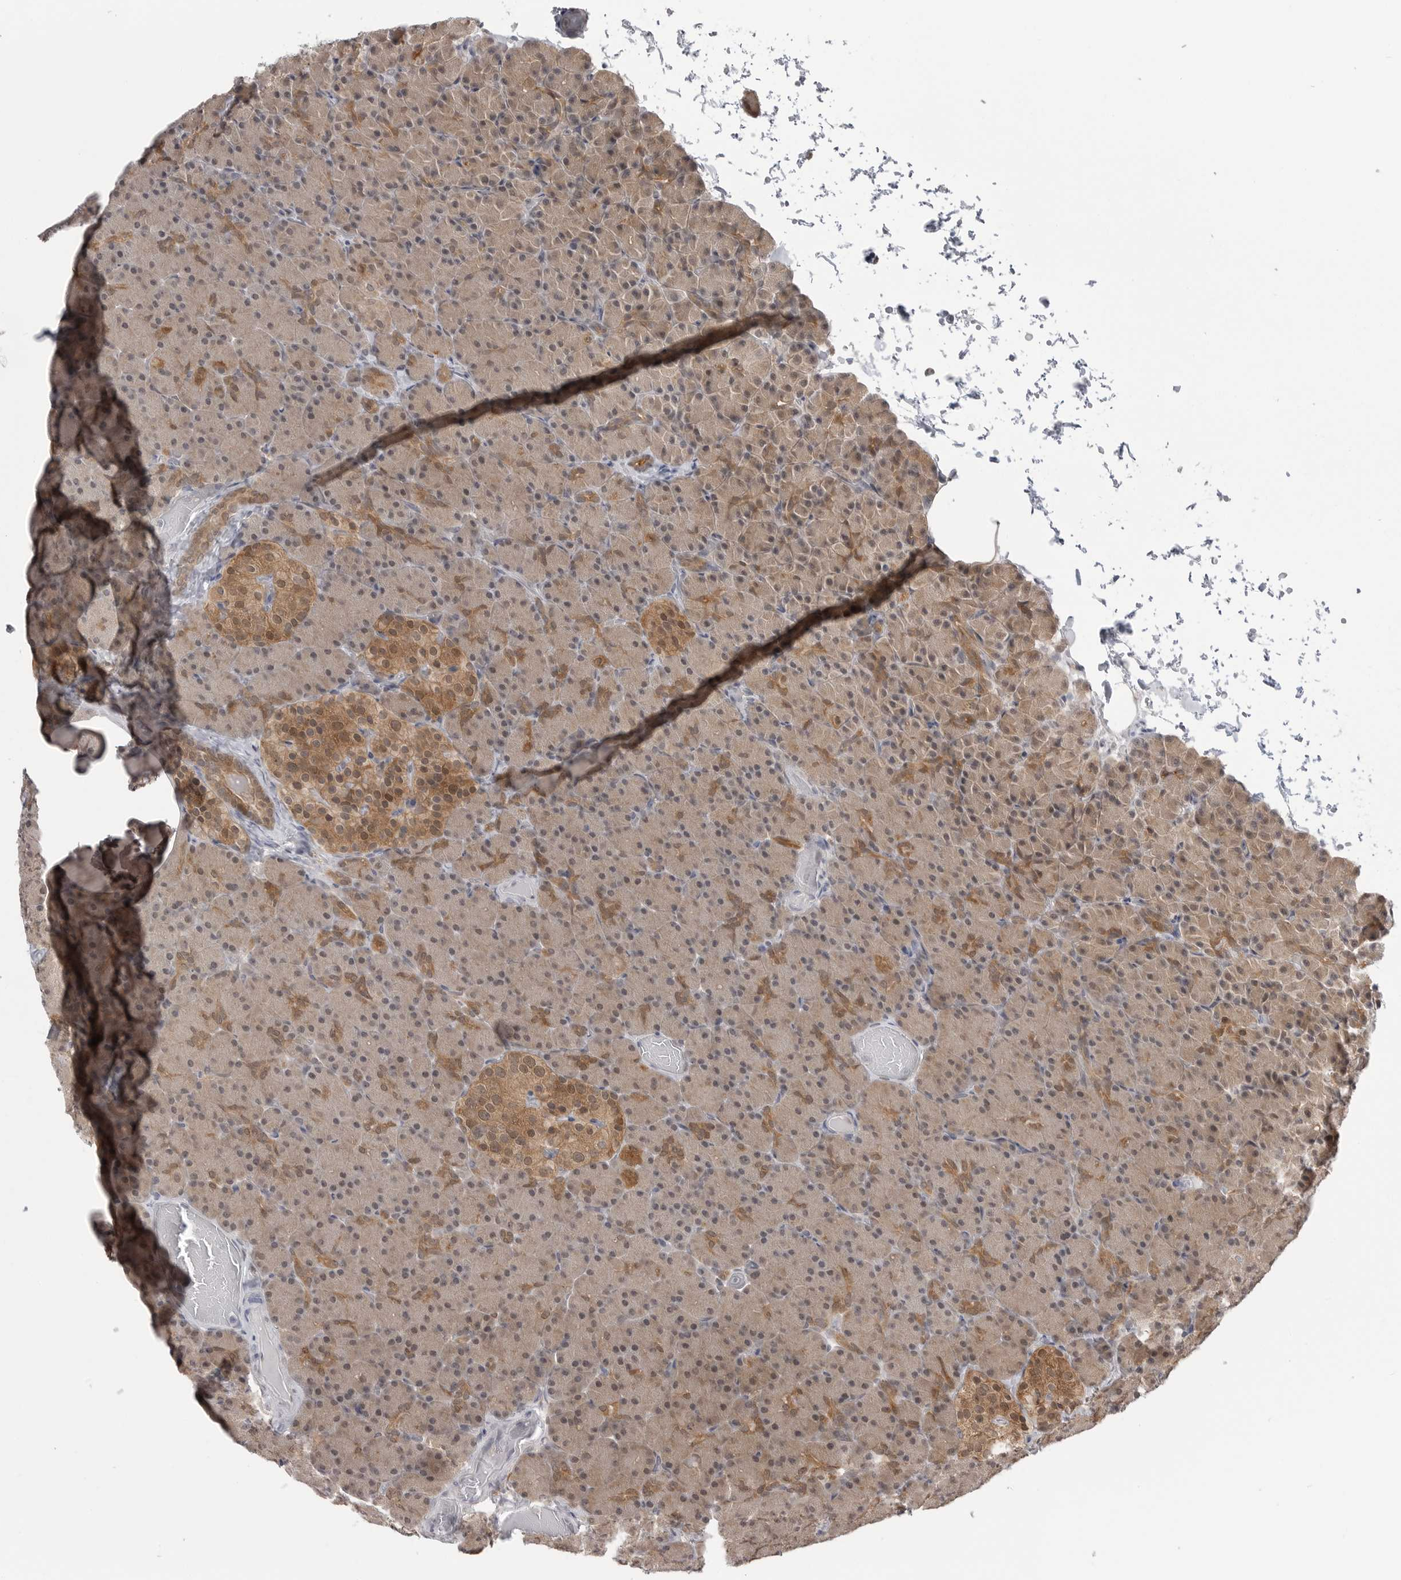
{"staining": {"intensity": "moderate", "quantity": ">75%", "location": "cytoplasmic/membranous,nuclear"}, "tissue": "pancreas", "cell_type": "Exocrine glandular cells", "image_type": "normal", "snomed": [{"axis": "morphology", "description": "Normal tissue, NOS"}, {"axis": "topography", "description": "Pancreas"}], "caption": "Immunohistochemistry (IHC) (DAB) staining of normal human pancreas displays moderate cytoplasmic/membranous,nuclear protein staining in approximately >75% of exocrine glandular cells.", "gene": "PNPO", "patient": {"sex": "female", "age": 43}}